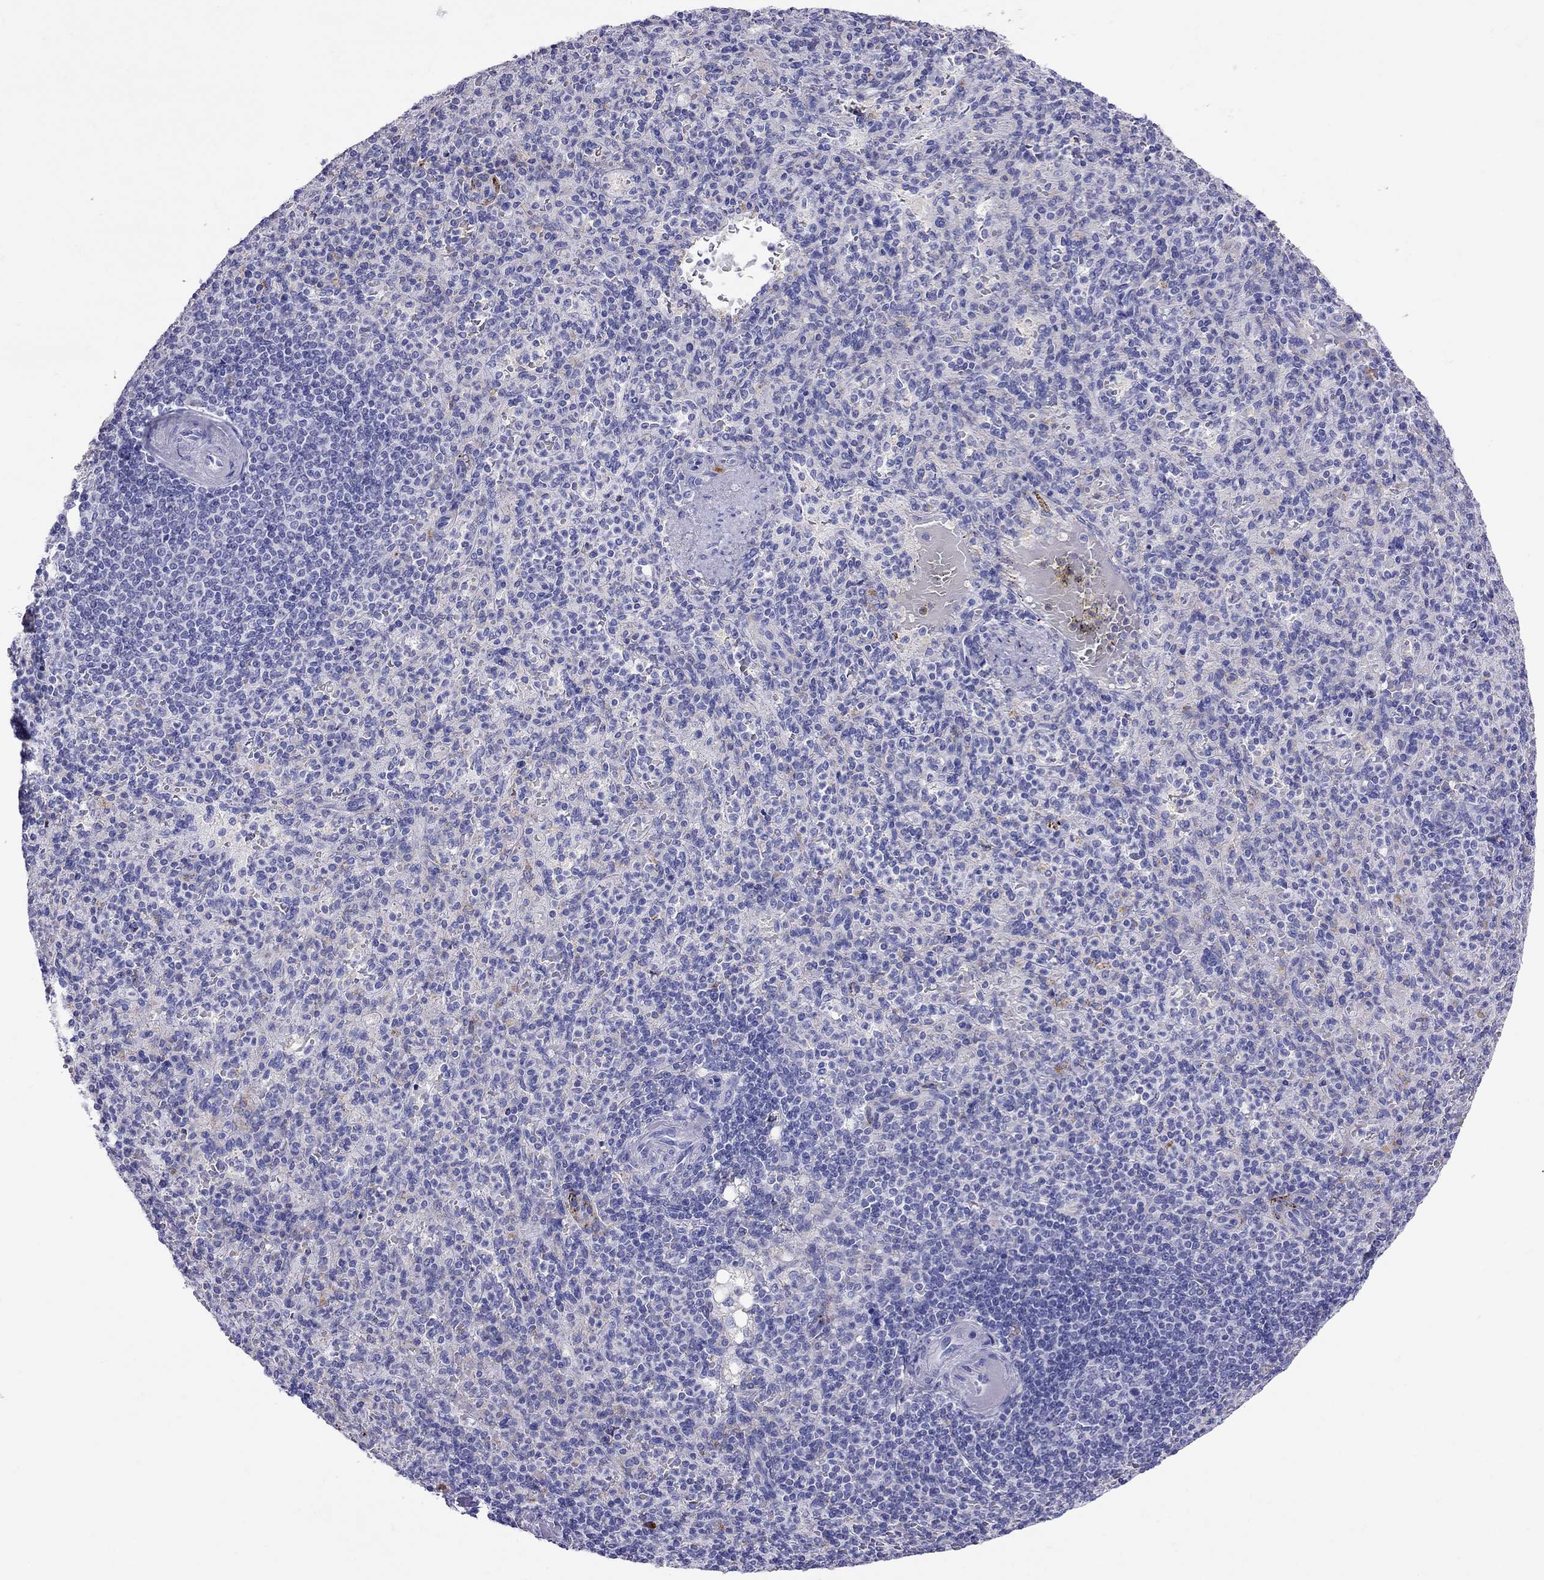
{"staining": {"intensity": "negative", "quantity": "none", "location": "none"}, "tissue": "spleen", "cell_type": "Cells in red pulp", "image_type": "normal", "snomed": [{"axis": "morphology", "description": "Normal tissue, NOS"}, {"axis": "topography", "description": "Spleen"}], "caption": "Cells in red pulp show no significant protein expression in unremarkable spleen. The staining is performed using DAB brown chromogen with nuclei counter-stained in using hematoxylin.", "gene": "CLPSL2", "patient": {"sex": "female", "age": 74}}